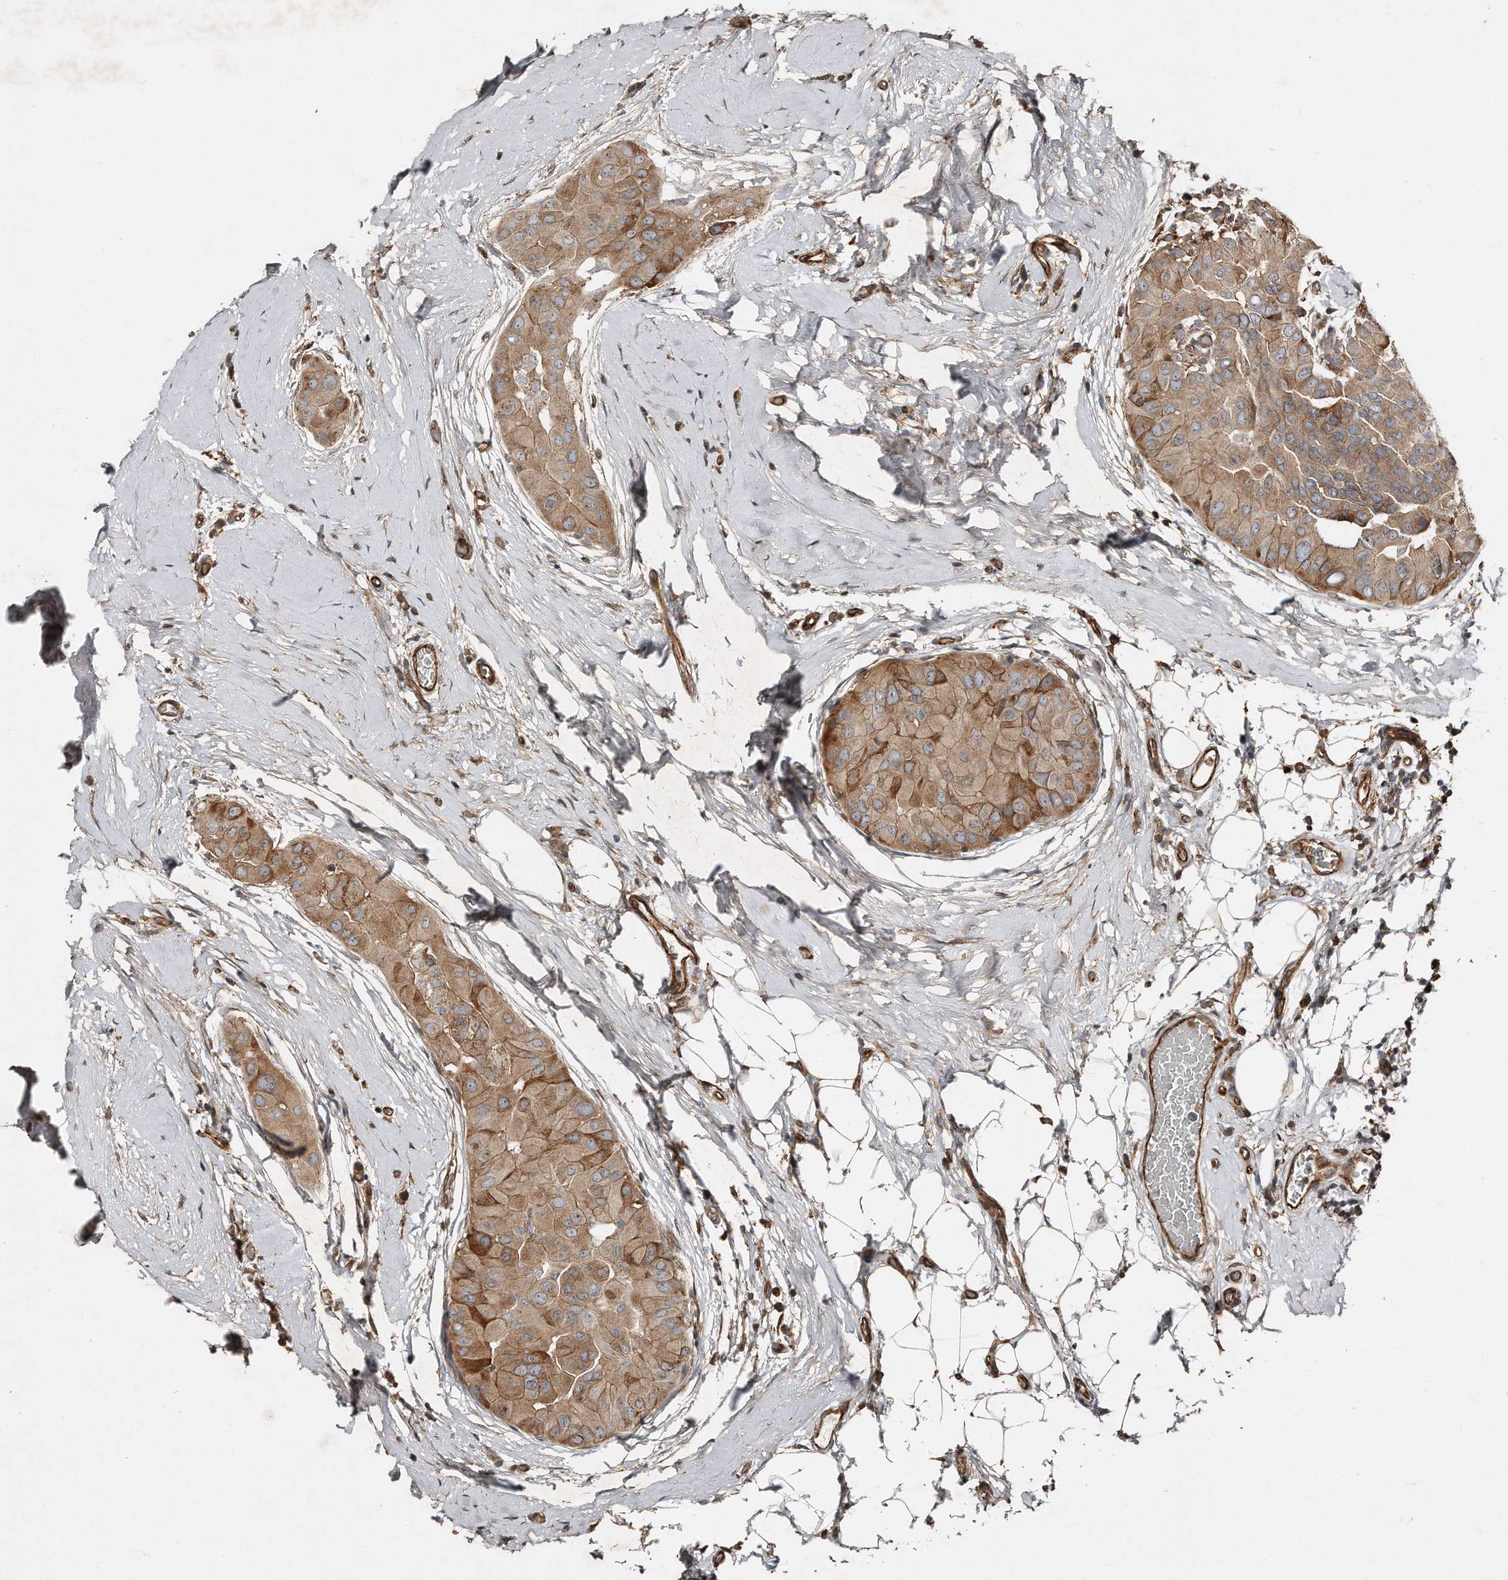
{"staining": {"intensity": "moderate", "quantity": ">75%", "location": "cytoplasmic/membranous"}, "tissue": "thyroid cancer", "cell_type": "Tumor cells", "image_type": "cancer", "snomed": [{"axis": "morphology", "description": "Papillary adenocarcinoma, NOS"}, {"axis": "topography", "description": "Thyroid gland"}], "caption": "About >75% of tumor cells in thyroid cancer (papillary adenocarcinoma) reveal moderate cytoplasmic/membranous protein positivity as visualized by brown immunohistochemical staining.", "gene": "SNAP47", "patient": {"sex": "male", "age": 33}}